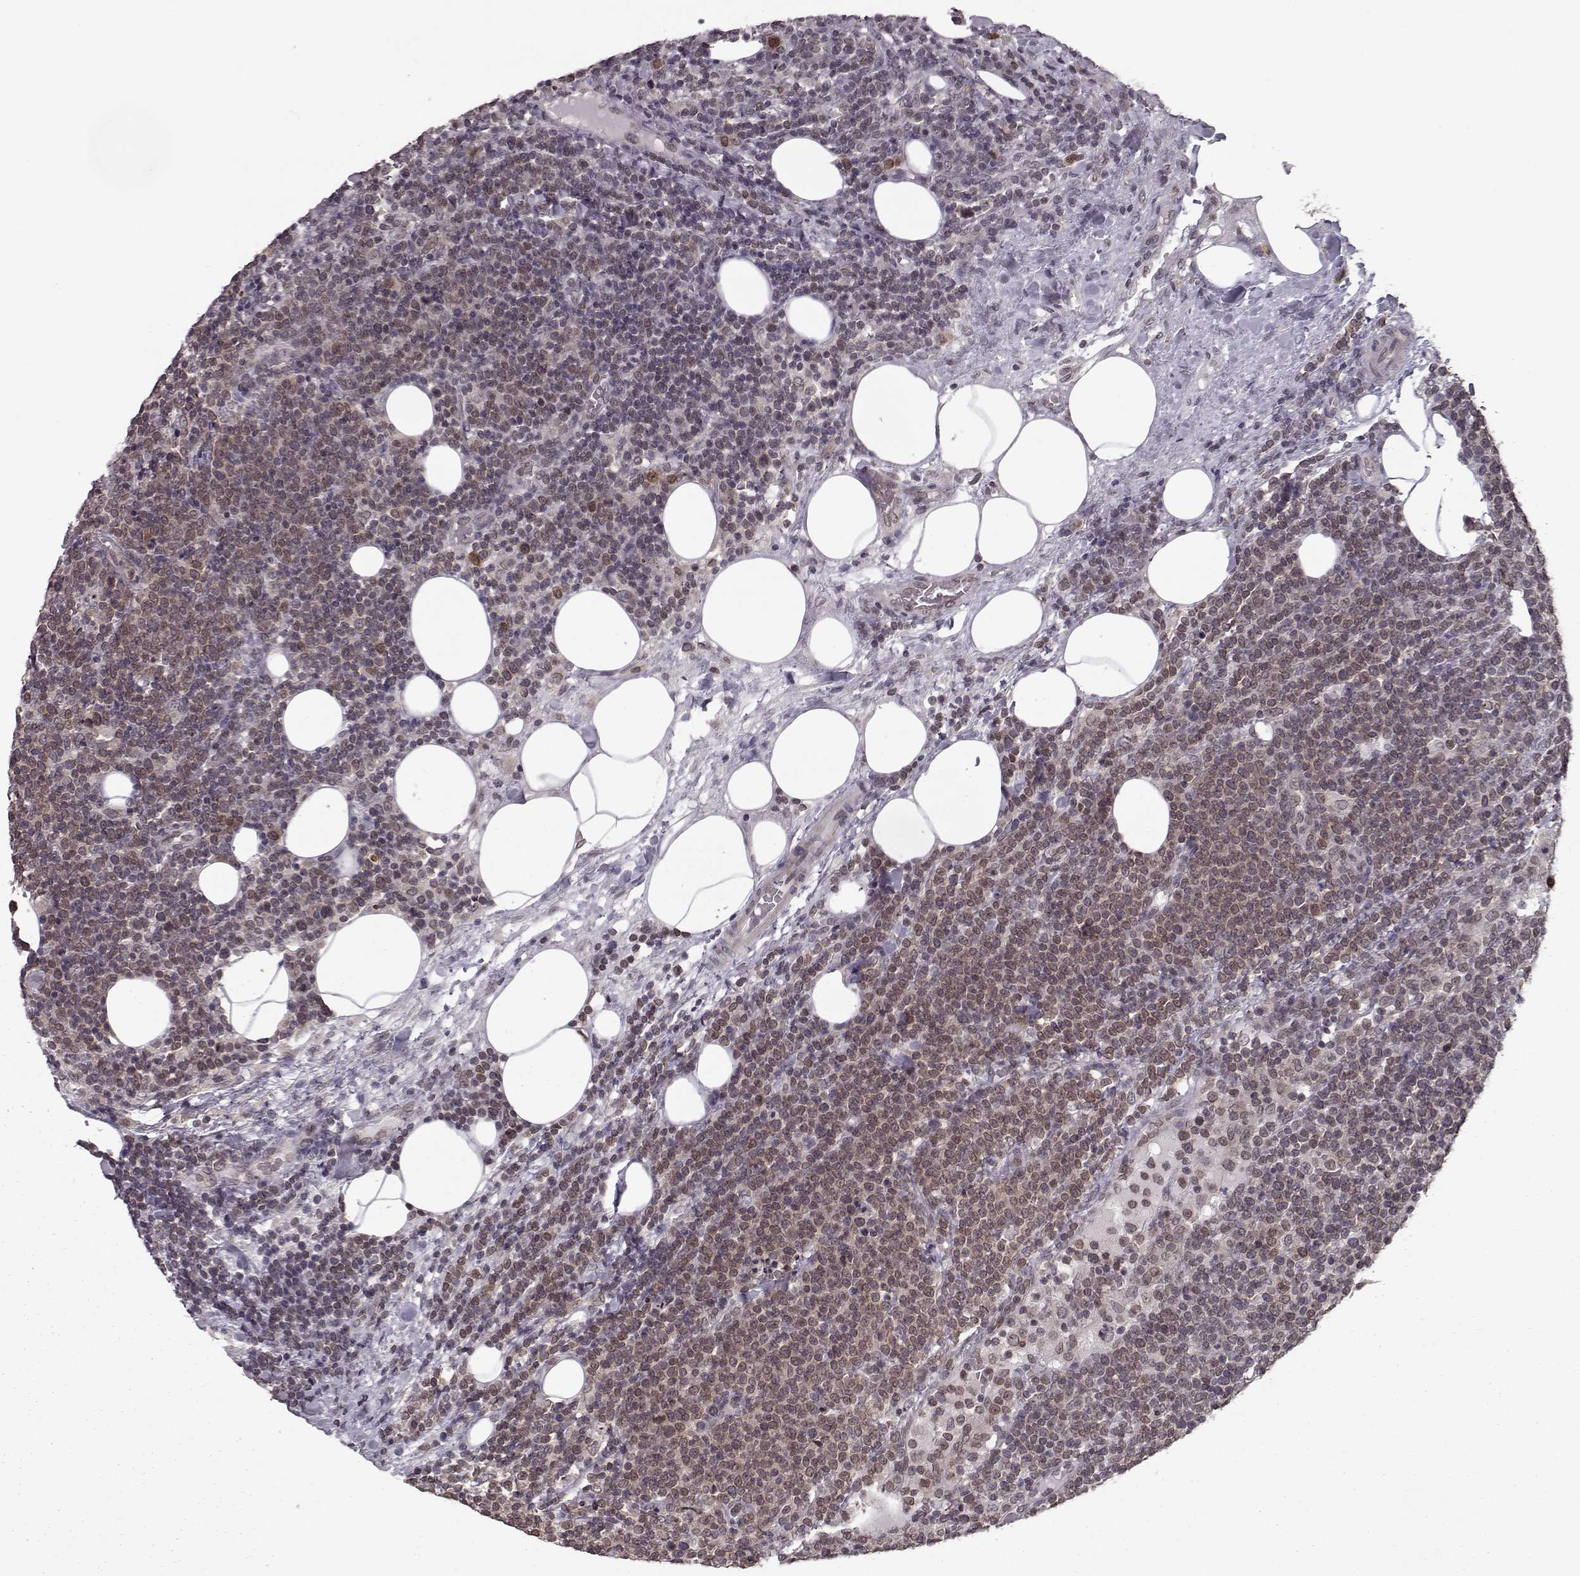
{"staining": {"intensity": "weak", "quantity": ">75%", "location": "cytoplasmic/membranous,nuclear"}, "tissue": "lymphoma", "cell_type": "Tumor cells", "image_type": "cancer", "snomed": [{"axis": "morphology", "description": "Malignant lymphoma, non-Hodgkin's type, High grade"}, {"axis": "topography", "description": "Lymph node"}], "caption": "High-grade malignant lymphoma, non-Hodgkin's type tissue displays weak cytoplasmic/membranous and nuclear positivity in about >75% of tumor cells", "gene": "NUP37", "patient": {"sex": "male", "age": 61}}